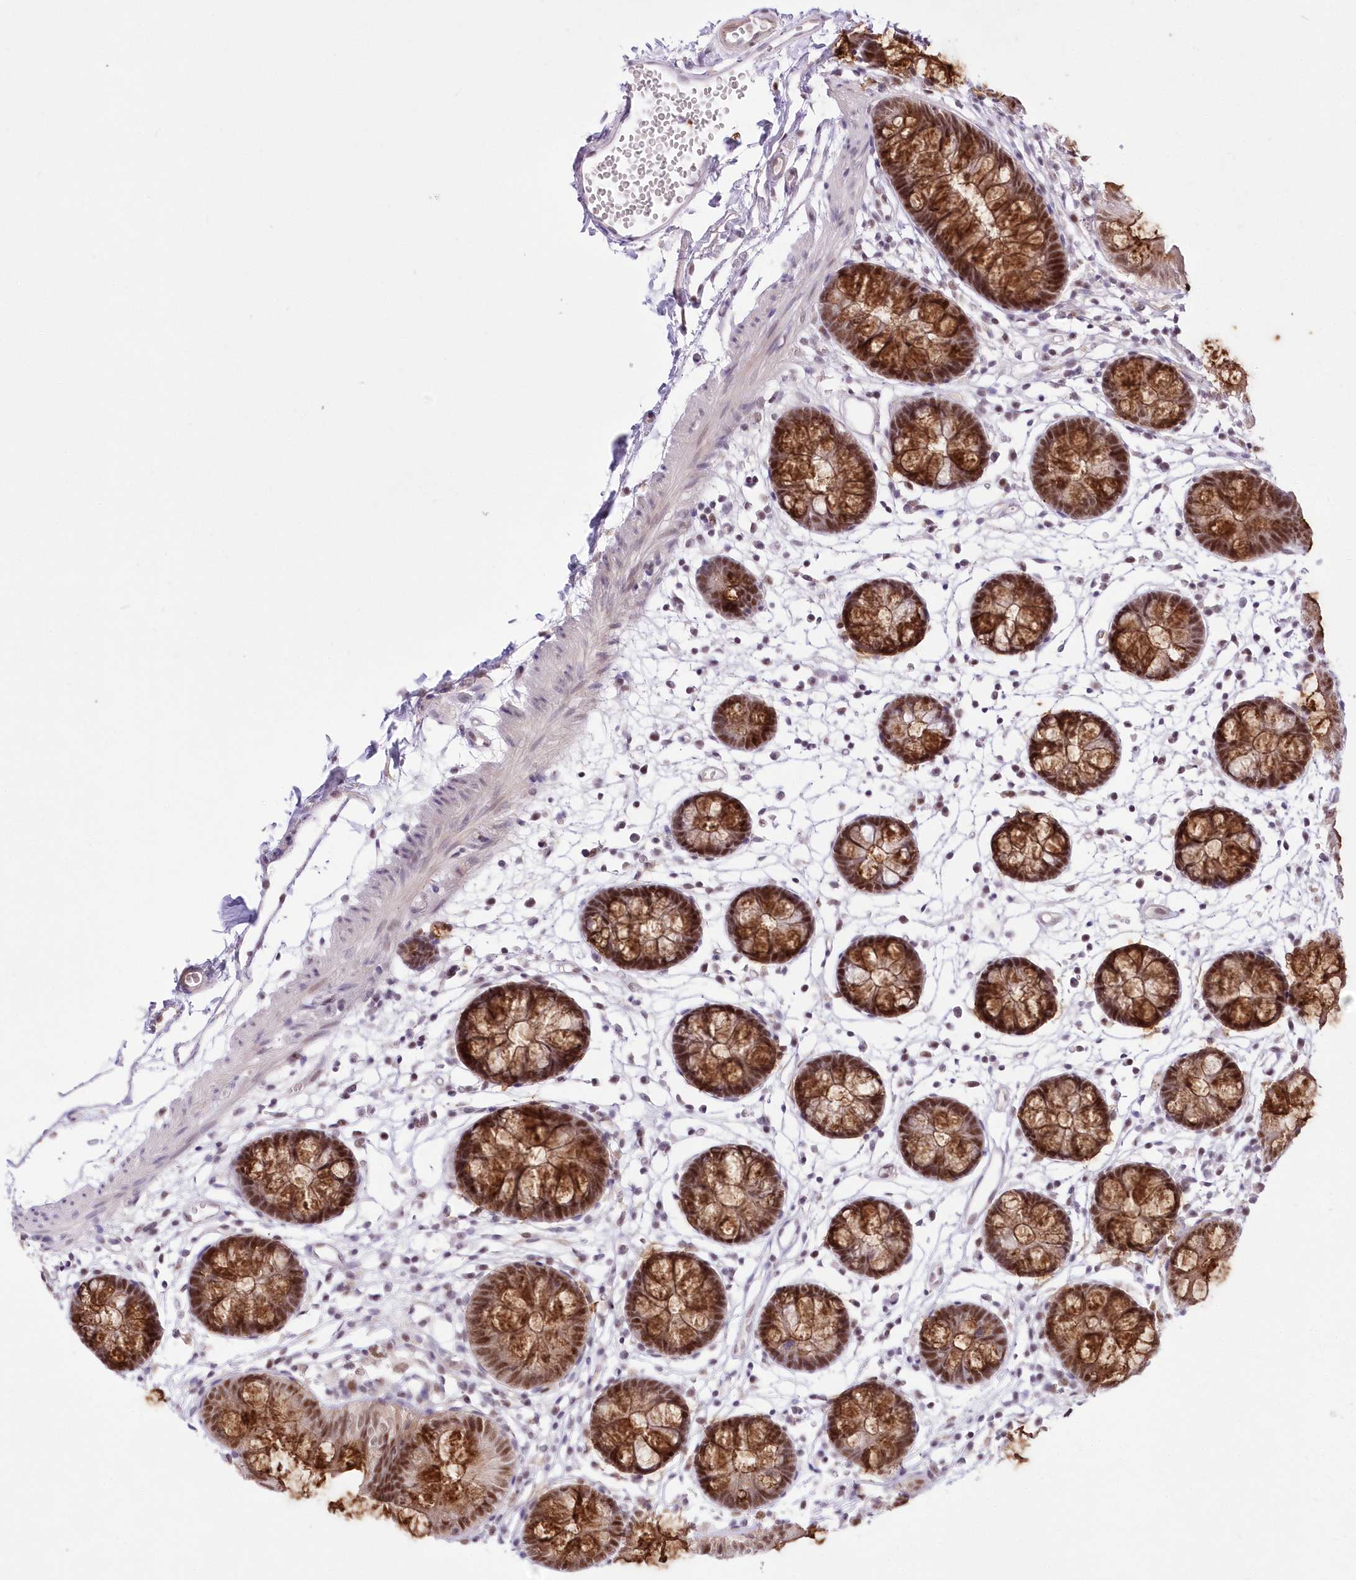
{"staining": {"intensity": "weak", "quantity": ">75%", "location": "cytoplasmic/membranous"}, "tissue": "colon", "cell_type": "Endothelial cells", "image_type": "normal", "snomed": [{"axis": "morphology", "description": "Normal tissue, NOS"}, {"axis": "topography", "description": "Colon"}], "caption": "This micrograph shows benign colon stained with immunohistochemistry (IHC) to label a protein in brown. The cytoplasmic/membranous of endothelial cells show weak positivity for the protein. Nuclei are counter-stained blue.", "gene": "NSUN2", "patient": {"sex": "male", "age": 56}}